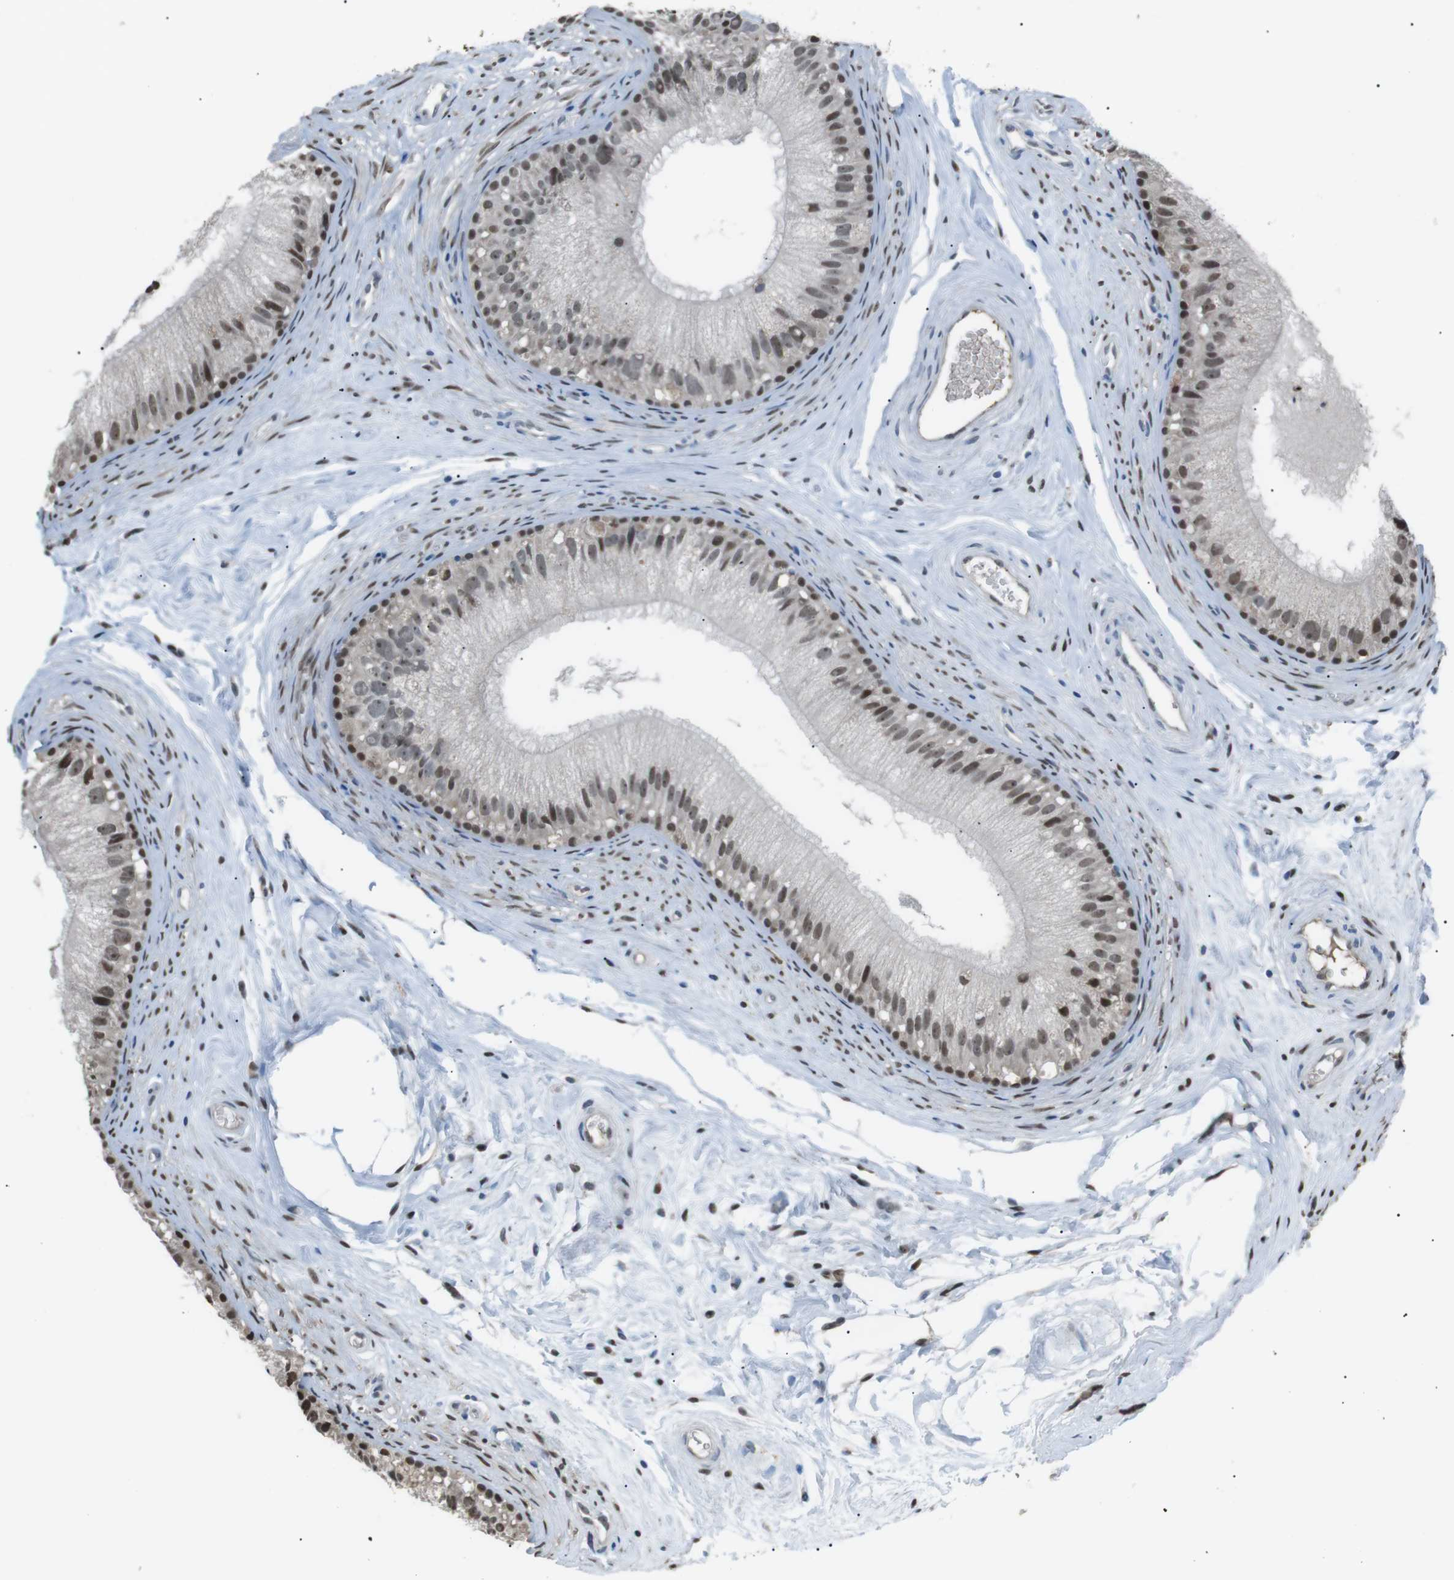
{"staining": {"intensity": "moderate", "quantity": ">75%", "location": "nuclear"}, "tissue": "epididymis", "cell_type": "Glandular cells", "image_type": "normal", "snomed": [{"axis": "morphology", "description": "Normal tissue, NOS"}, {"axis": "topography", "description": "Epididymis"}], "caption": "Immunohistochemistry (IHC) of benign epididymis displays medium levels of moderate nuclear staining in about >75% of glandular cells.", "gene": "SRPK2", "patient": {"sex": "male", "age": 56}}